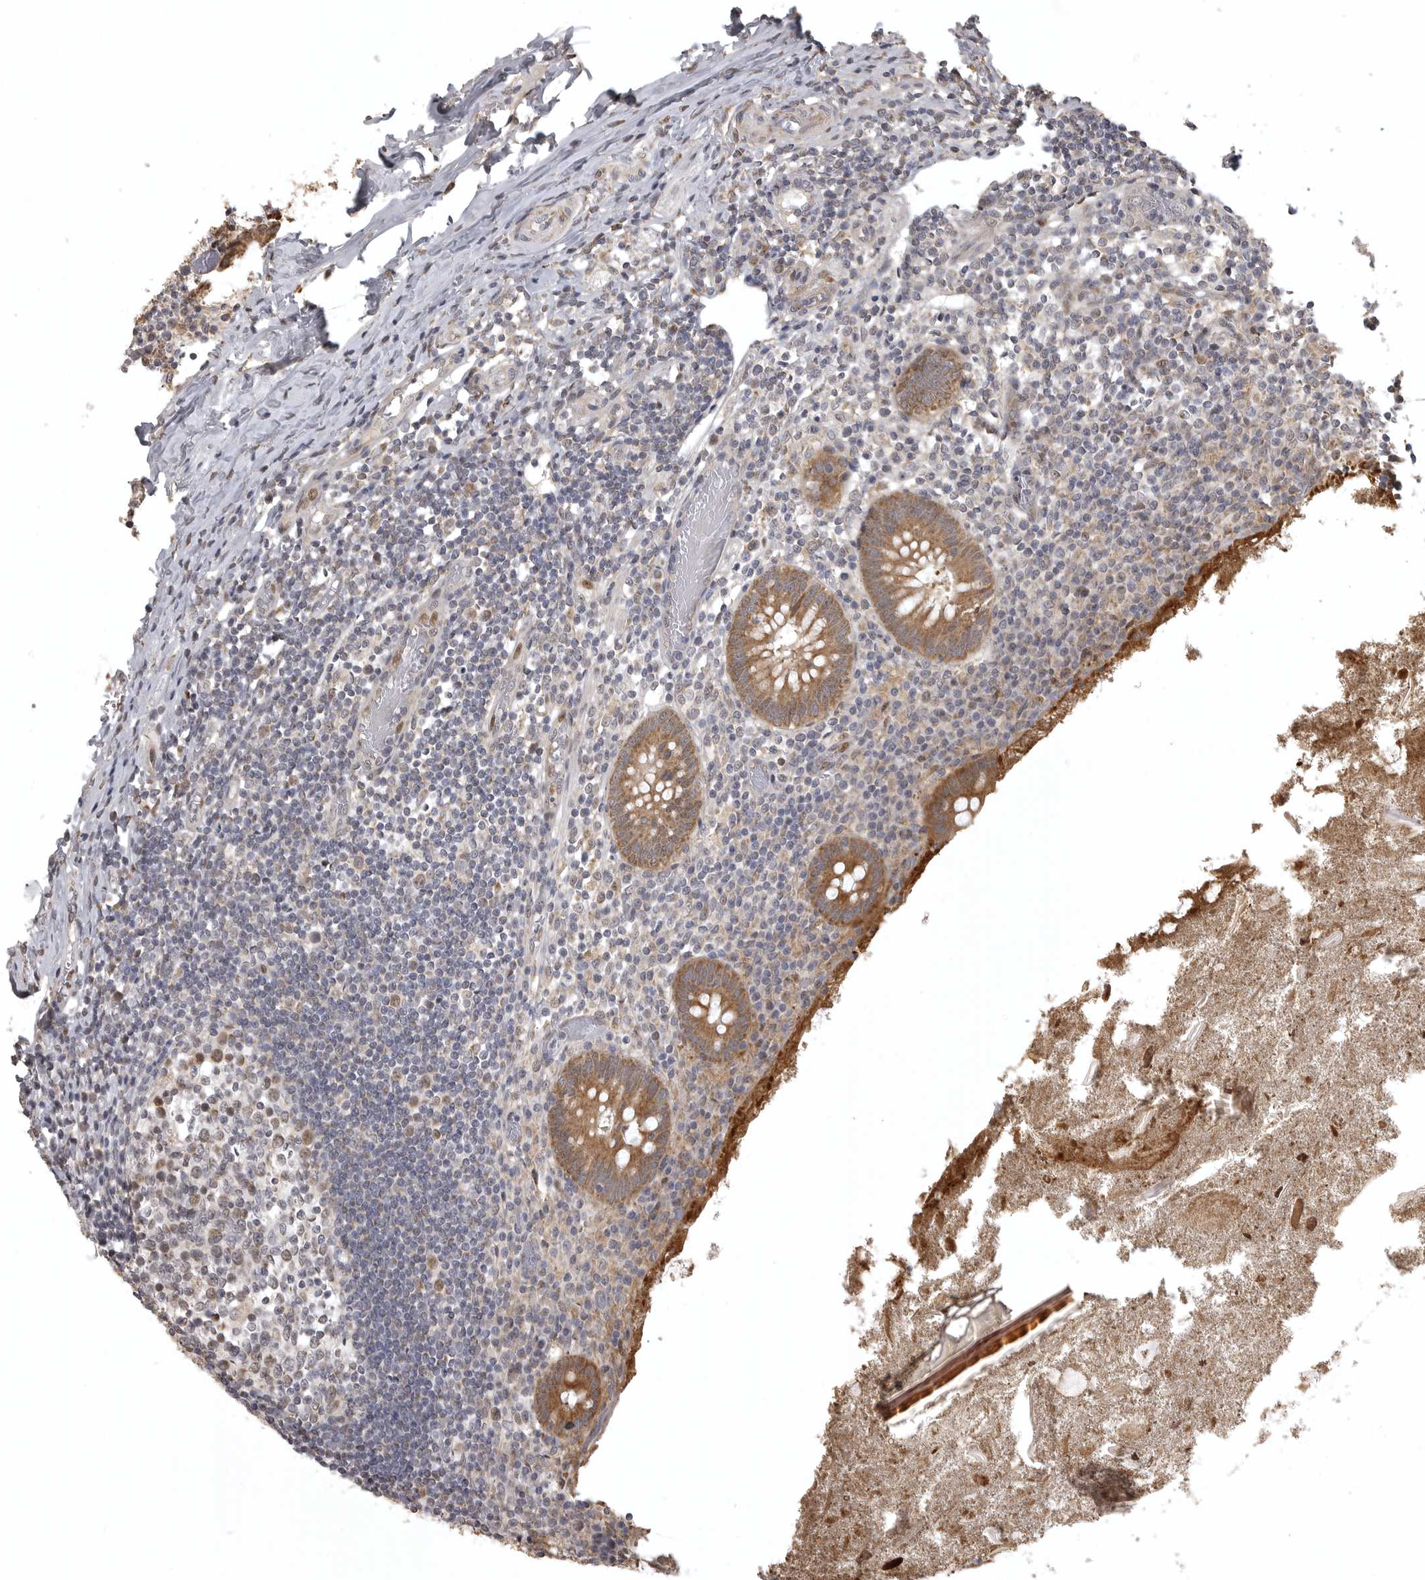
{"staining": {"intensity": "moderate", "quantity": ">75%", "location": "cytoplasmic/membranous"}, "tissue": "appendix", "cell_type": "Glandular cells", "image_type": "normal", "snomed": [{"axis": "morphology", "description": "Normal tissue, NOS"}, {"axis": "topography", "description": "Appendix"}], "caption": "Immunohistochemistry micrograph of normal appendix stained for a protein (brown), which exhibits medium levels of moderate cytoplasmic/membranous expression in approximately >75% of glandular cells.", "gene": "POLE2", "patient": {"sex": "female", "age": 17}}